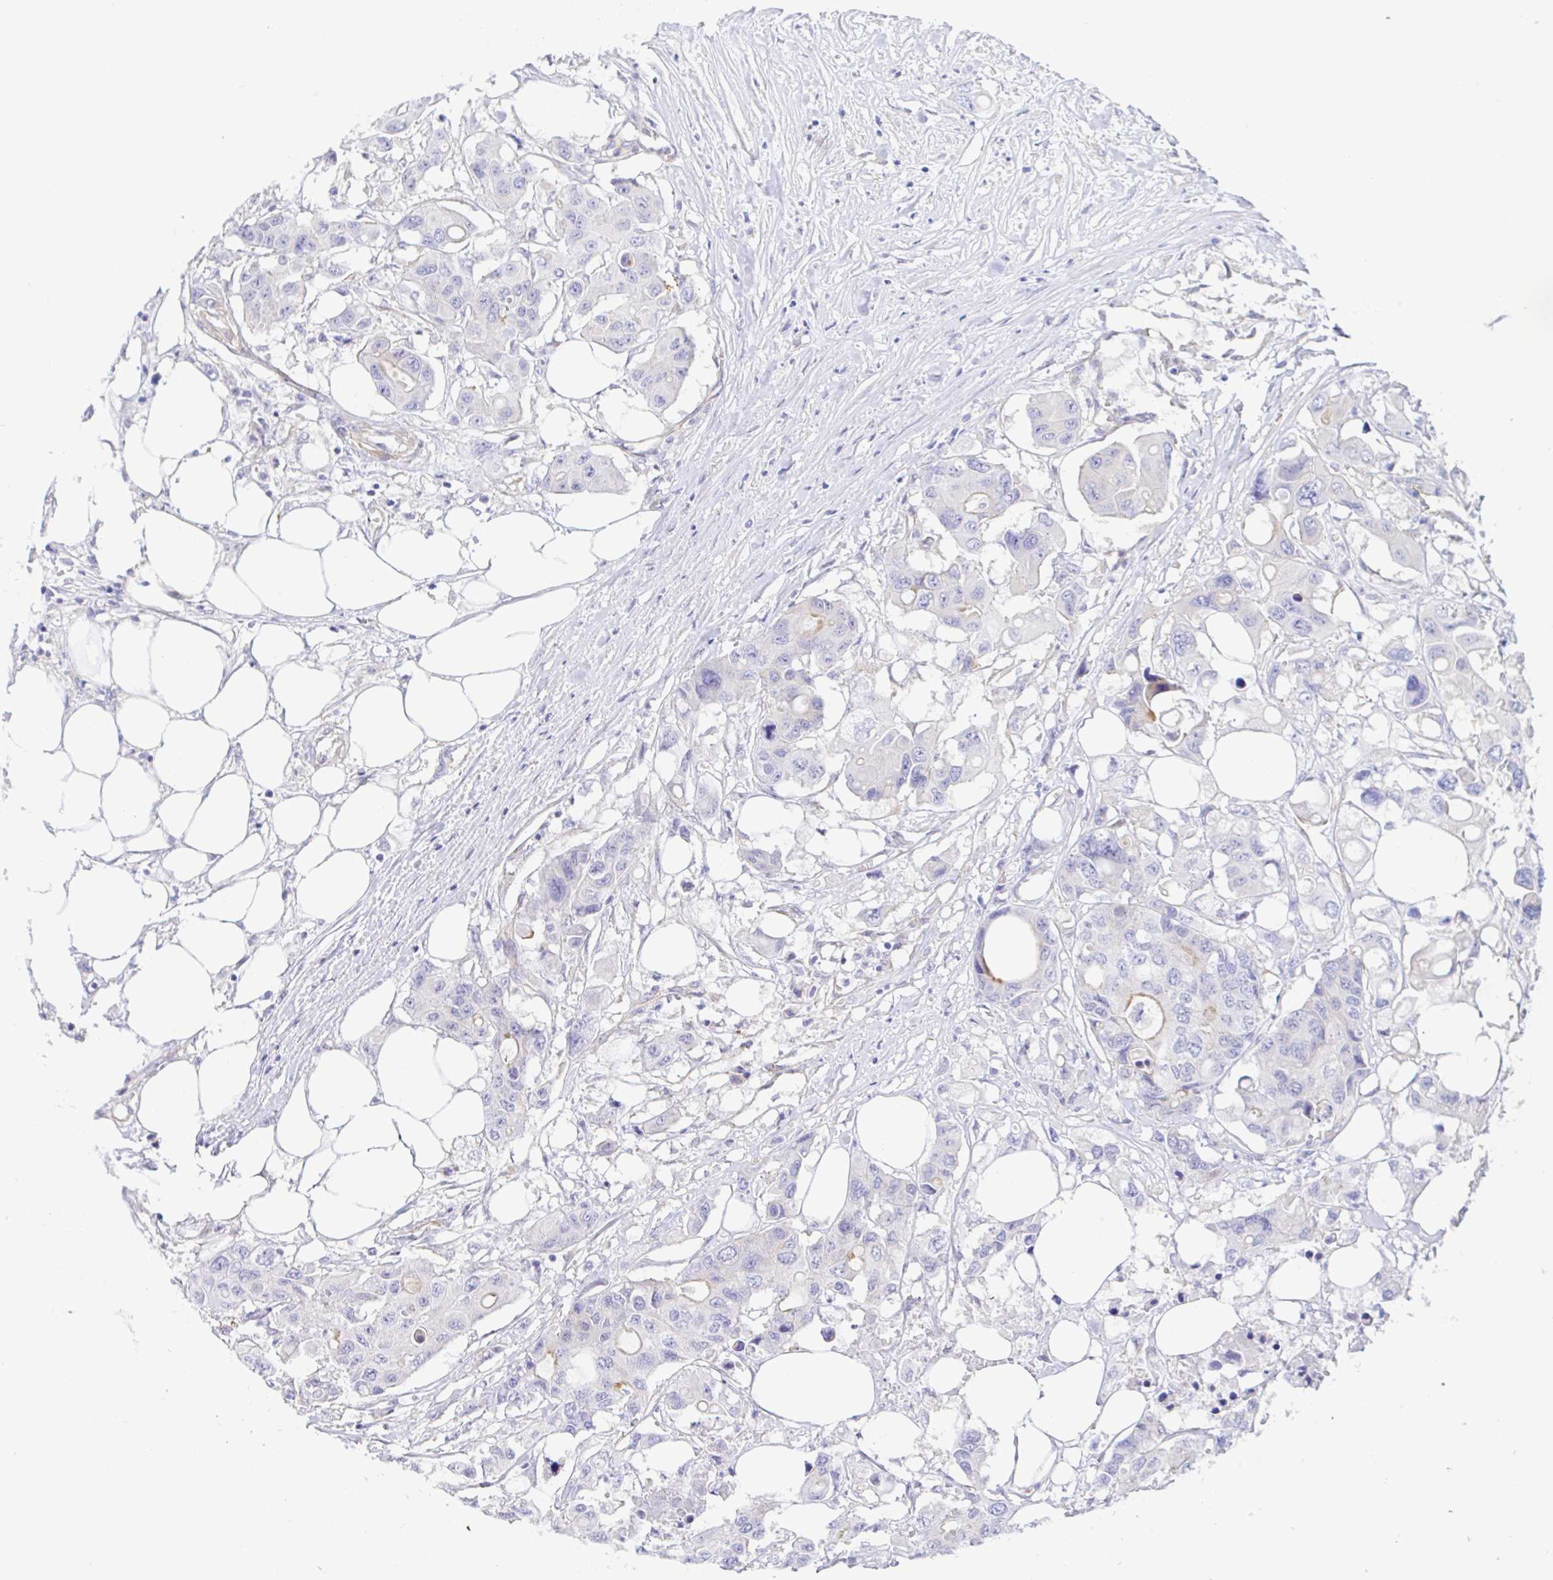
{"staining": {"intensity": "weak", "quantity": "<25%", "location": "cytoplasmic/membranous"}, "tissue": "colorectal cancer", "cell_type": "Tumor cells", "image_type": "cancer", "snomed": [{"axis": "morphology", "description": "Adenocarcinoma, NOS"}, {"axis": "topography", "description": "Colon"}], "caption": "Micrograph shows no protein positivity in tumor cells of colorectal cancer tissue.", "gene": "ARL4D", "patient": {"sex": "male", "age": 77}}